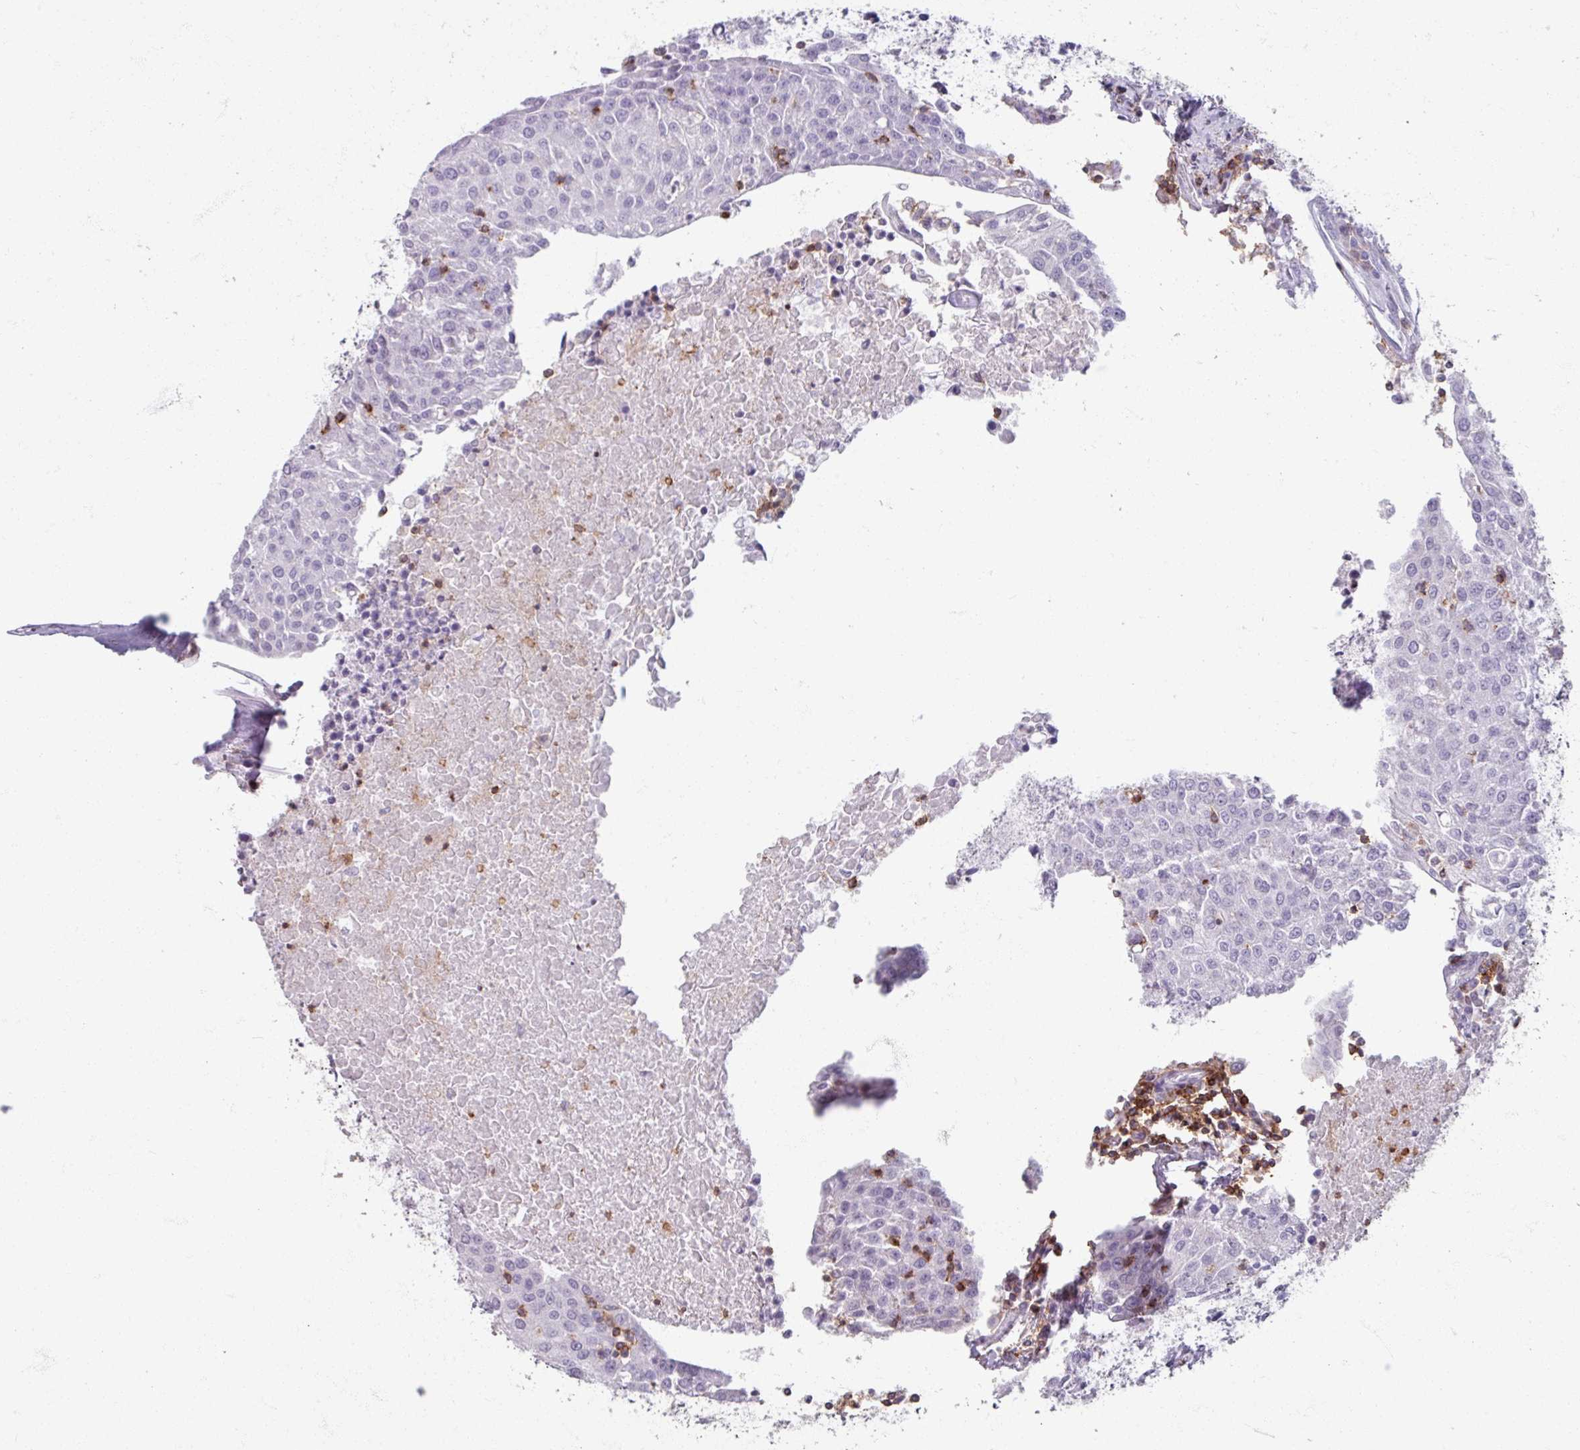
{"staining": {"intensity": "negative", "quantity": "none", "location": "none"}, "tissue": "urothelial cancer", "cell_type": "Tumor cells", "image_type": "cancer", "snomed": [{"axis": "morphology", "description": "Urothelial carcinoma, High grade"}, {"axis": "topography", "description": "Urinary bladder"}], "caption": "Immunohistochemistry (IHC) image of neoplastic tissue: human high-grade urothelial carcinoma stained with DAB shows no significant protein expression in tumor cells.", "gene": "PTPRC", "patient": {"sex": "female", "age": 85}}